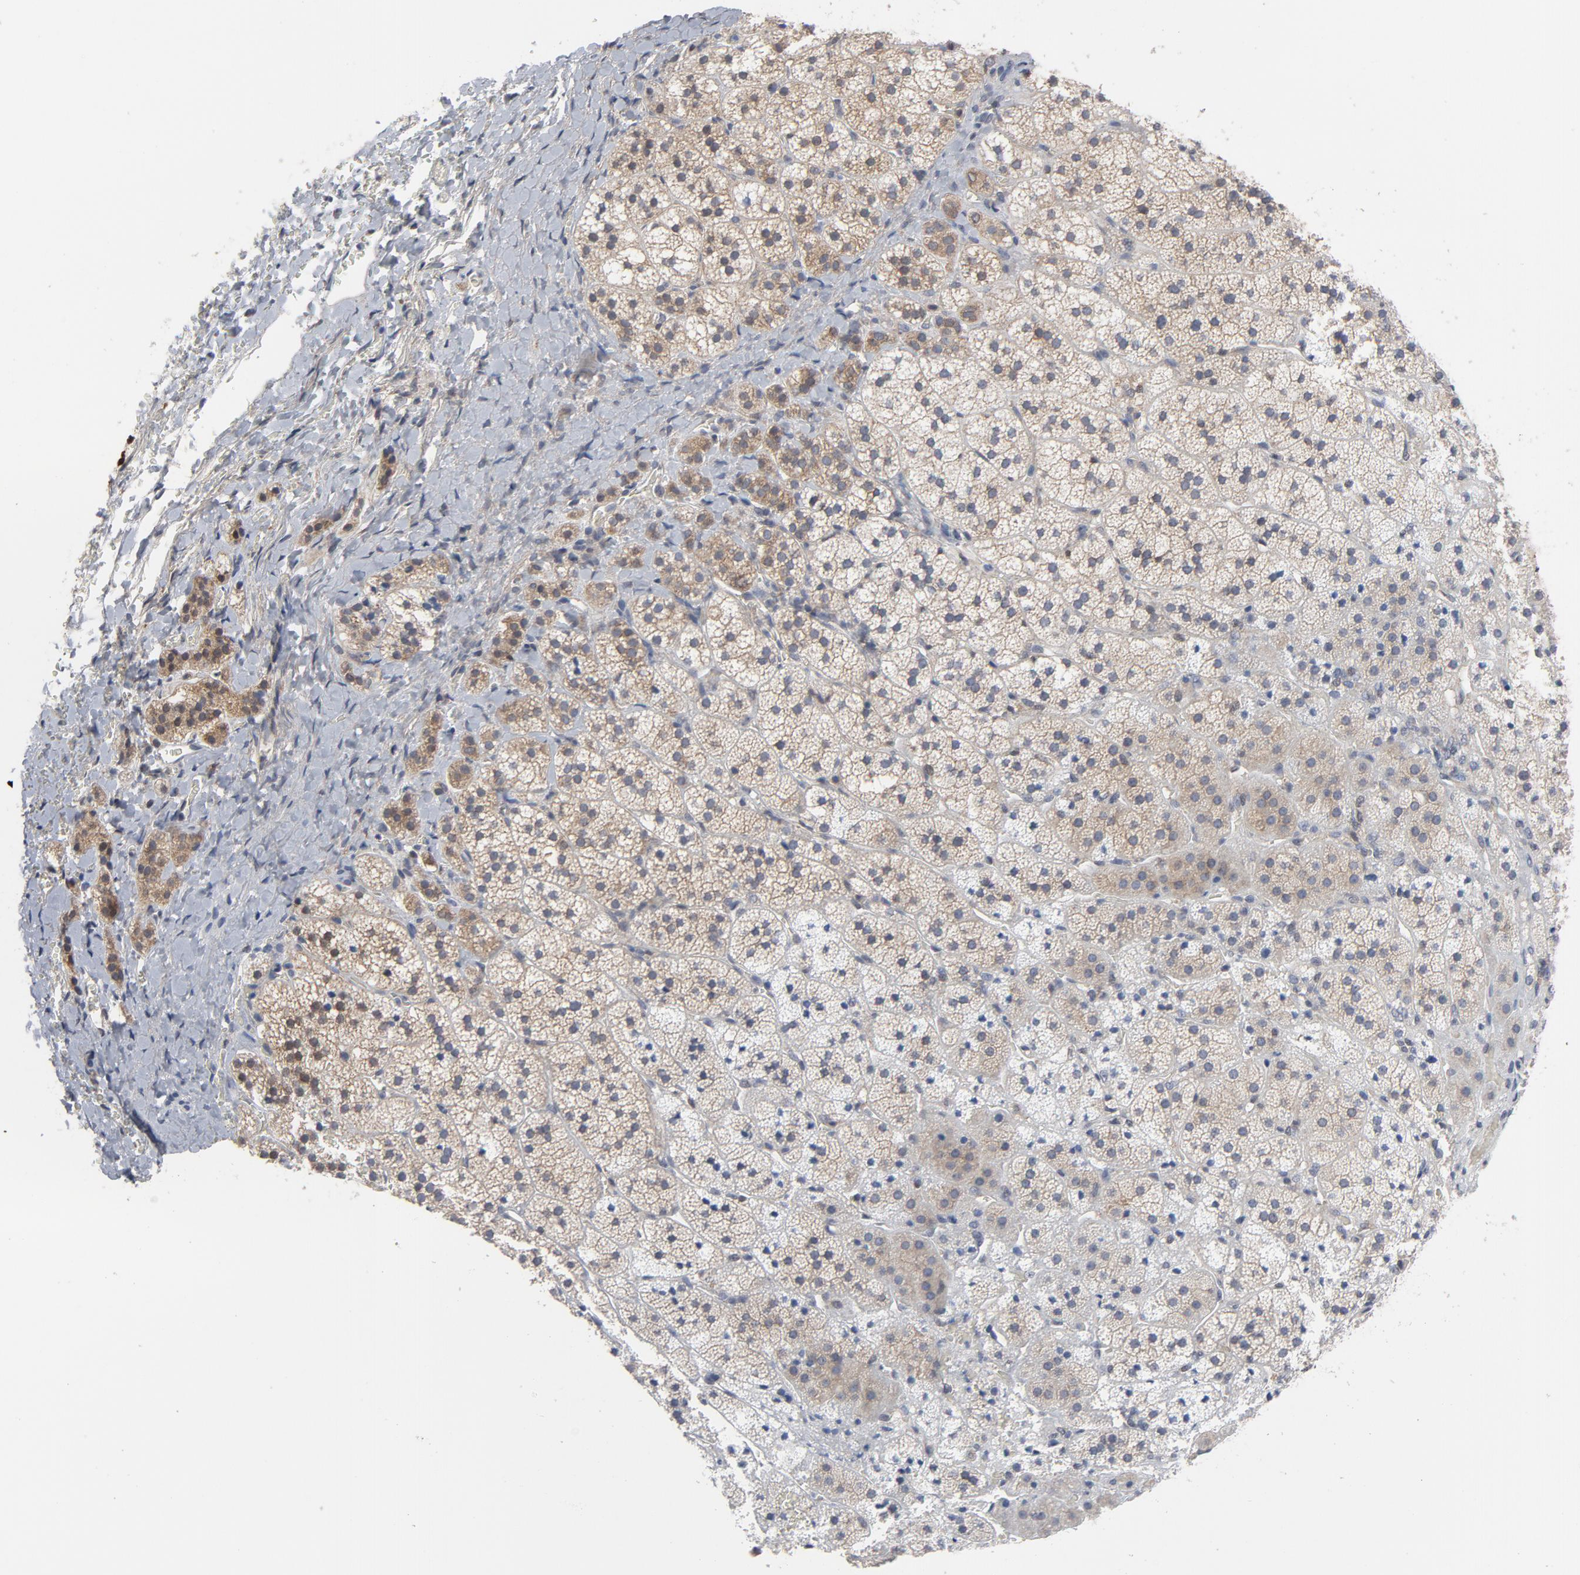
{"staining": {"intensity": "weak", "quantity": ">75%", "location": "cytoplasmic/membranous"}, "tissue": "adrenal gland", "cell_type": "Glandular cells", "image_type": "normal", "snomed": [{"axis": "morphology", "description": "Normal tissue, NOS"}, {"axis": "topography", "description": "Adrenal gland"}], "caption": "Protein staining exhibits weak cytoplasmic/membranous positivity in about >75% of glandular cells in benign adrenal gland. The protein of interest is shown in brown color, while the nuclei are stained blue.", "gene": "PRDX1", "patient": {"sex": "female", "age": 44}}